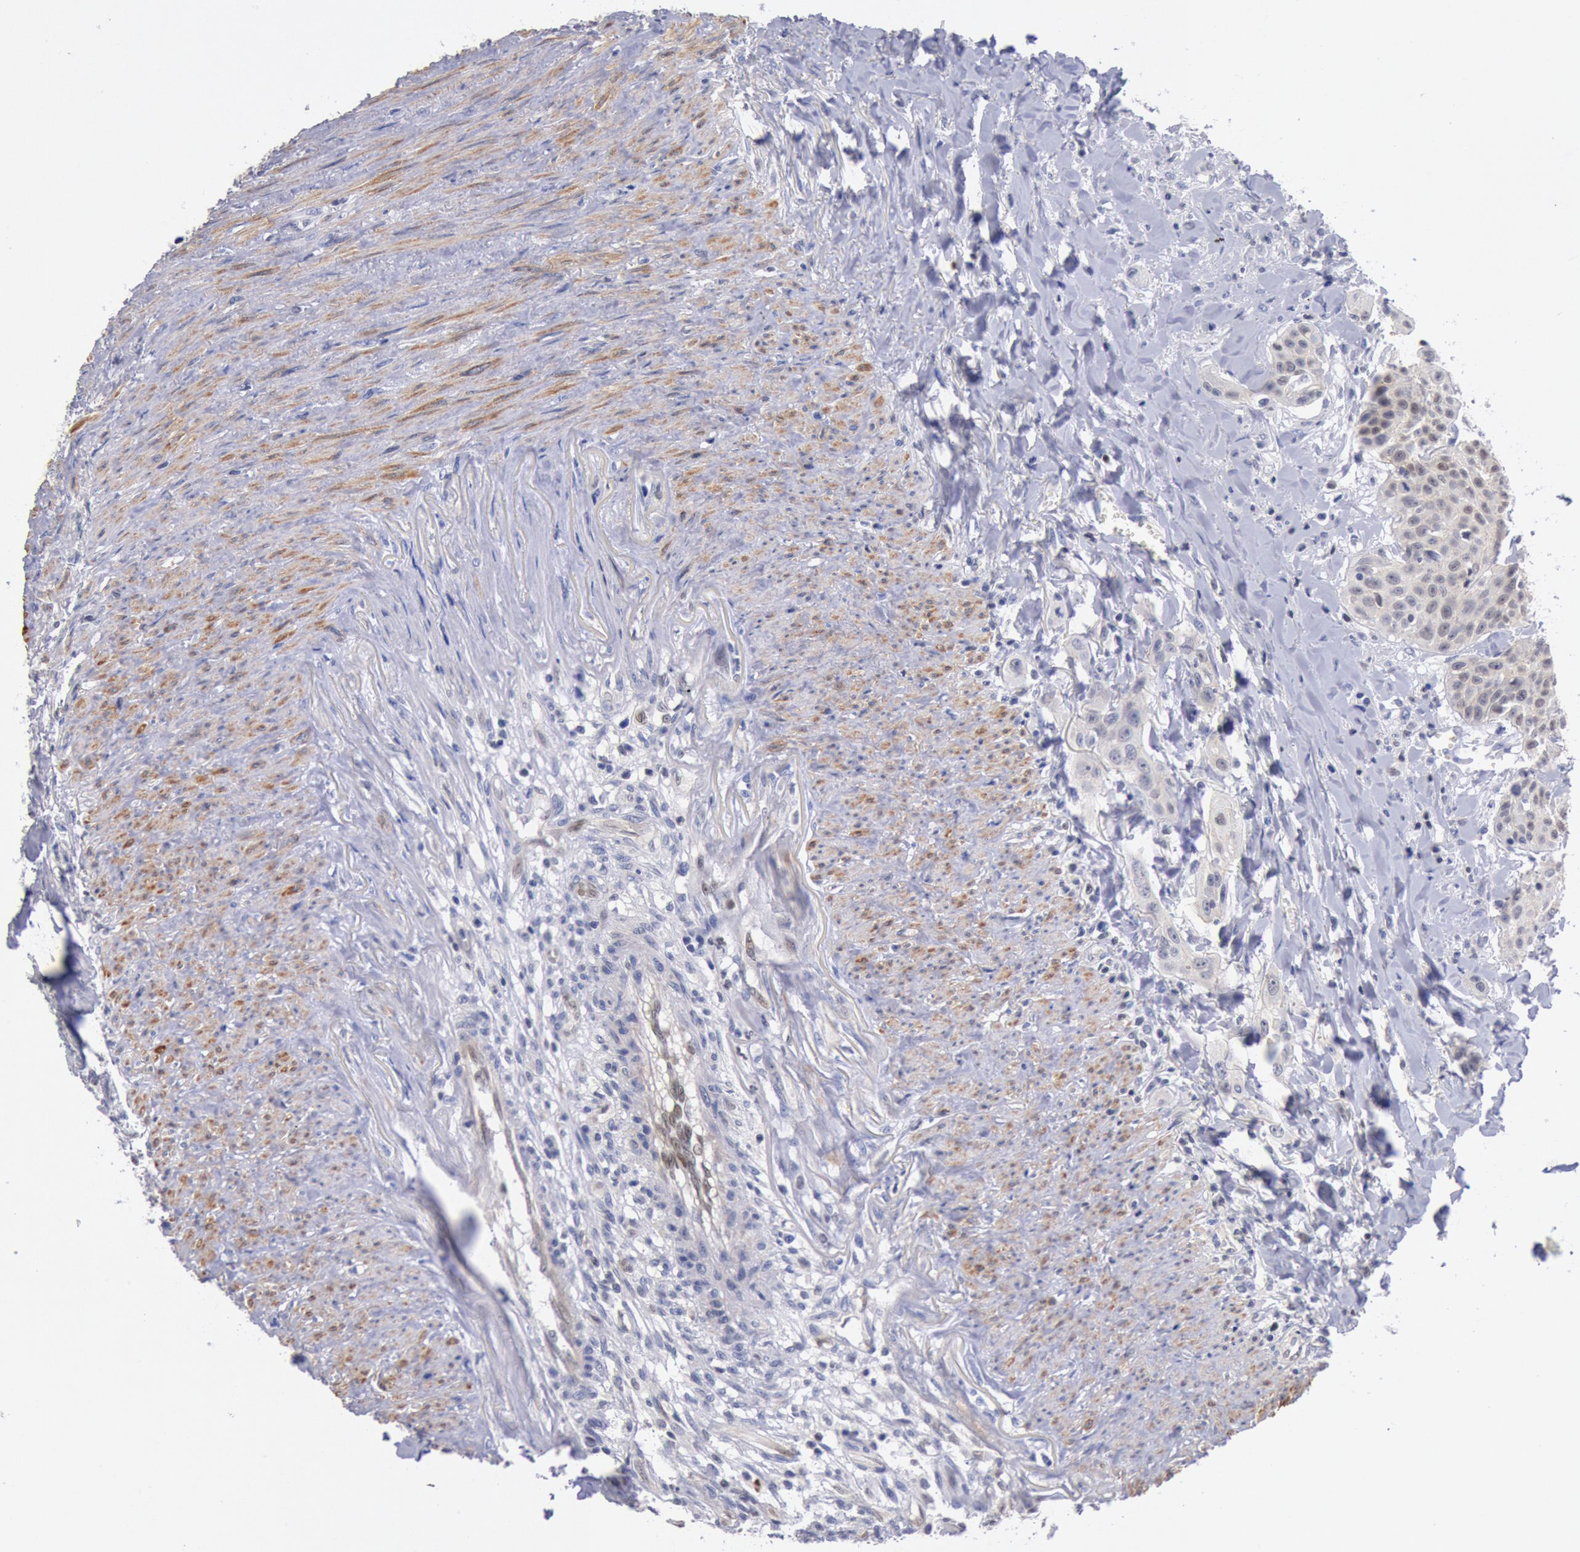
{"staining": {"intensity": "negative", "quantity": "none", "location": "none"}, "tissue": "head and neck cancer", "cell_type": "Tumor cells", "image_type": "cancer", "snomed": [{"axis": "morphology", "description": "Squamous cell carcinoma, NOS"}, {"axis": "morphology", "description": "Squamous cell carcinoma, metastatic, NOS"}, {"axis": "topography", "description": "Lymph node"}, {"axis": "topography", "description": "Salivary gland"}, {"axis": "topography", "description": "Head-Neck"}], "caption": "IHC histopathology image of neoplastic tissue: human metastatic squamous cell carcinoma (head and neck) stained with DAB shows no significant protein staining in tumor cells.", "gene": "RPS6KA5", "patient": {"sex": "female", "age": 74}}